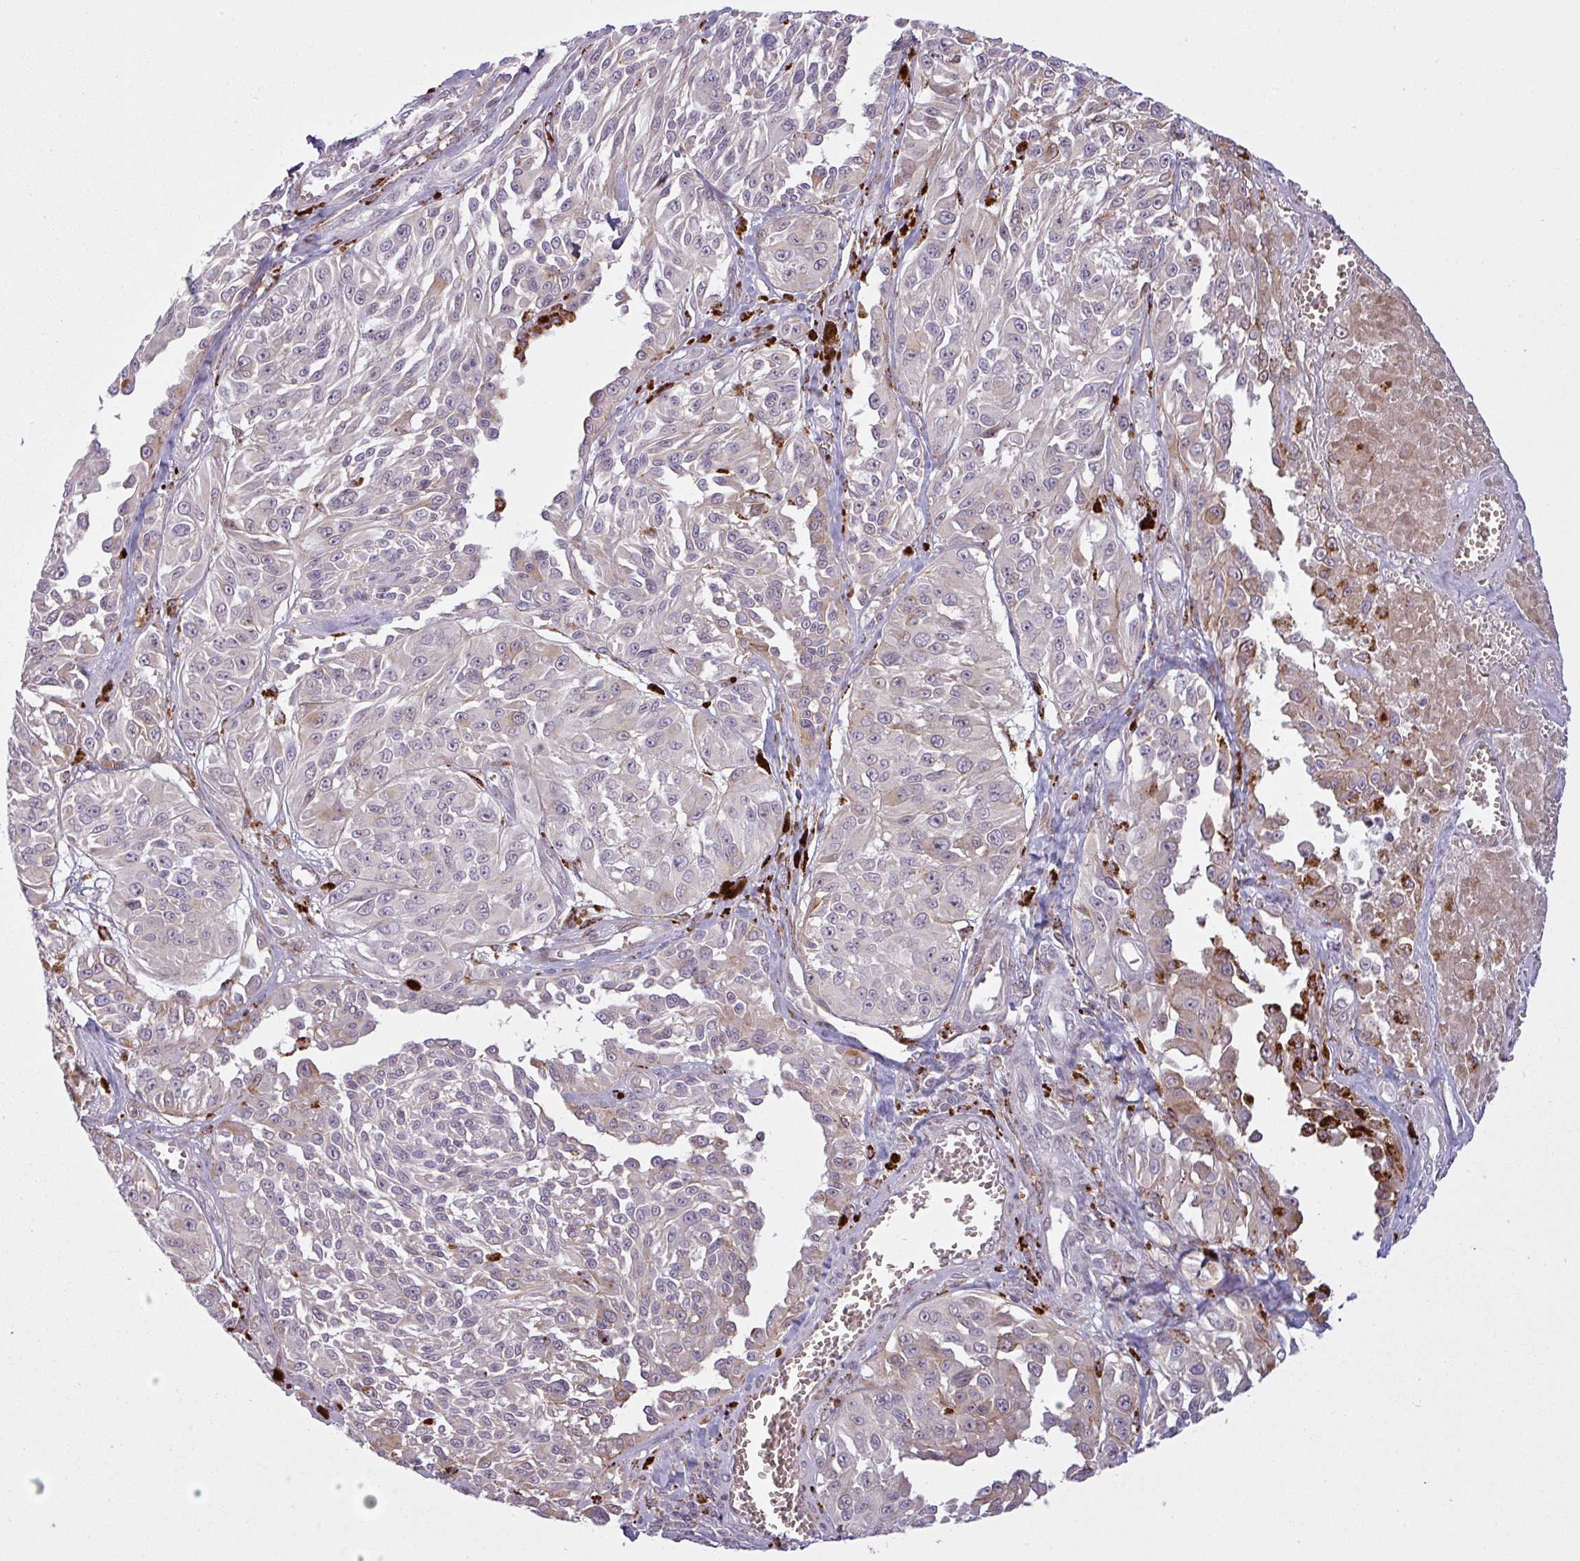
{"staining": {"intensity": "weak", "quantity": "<25%", "location": "cytoplasmic/membranous"}, "tissue": "melanoma", "cell_type": "Tumor cells", "image_type": "cancer", "snomed": [{"axis": "morphology", "description": "Malignant melanoma, NOS"}, {"axis": "topography", "description": "Skin"}], "caption": "Image shows no significant protein positivity in tumor cells of malignant melanoma.", "gene": "MAP7D2", "patient": {"sex": "male", "age": 94}}